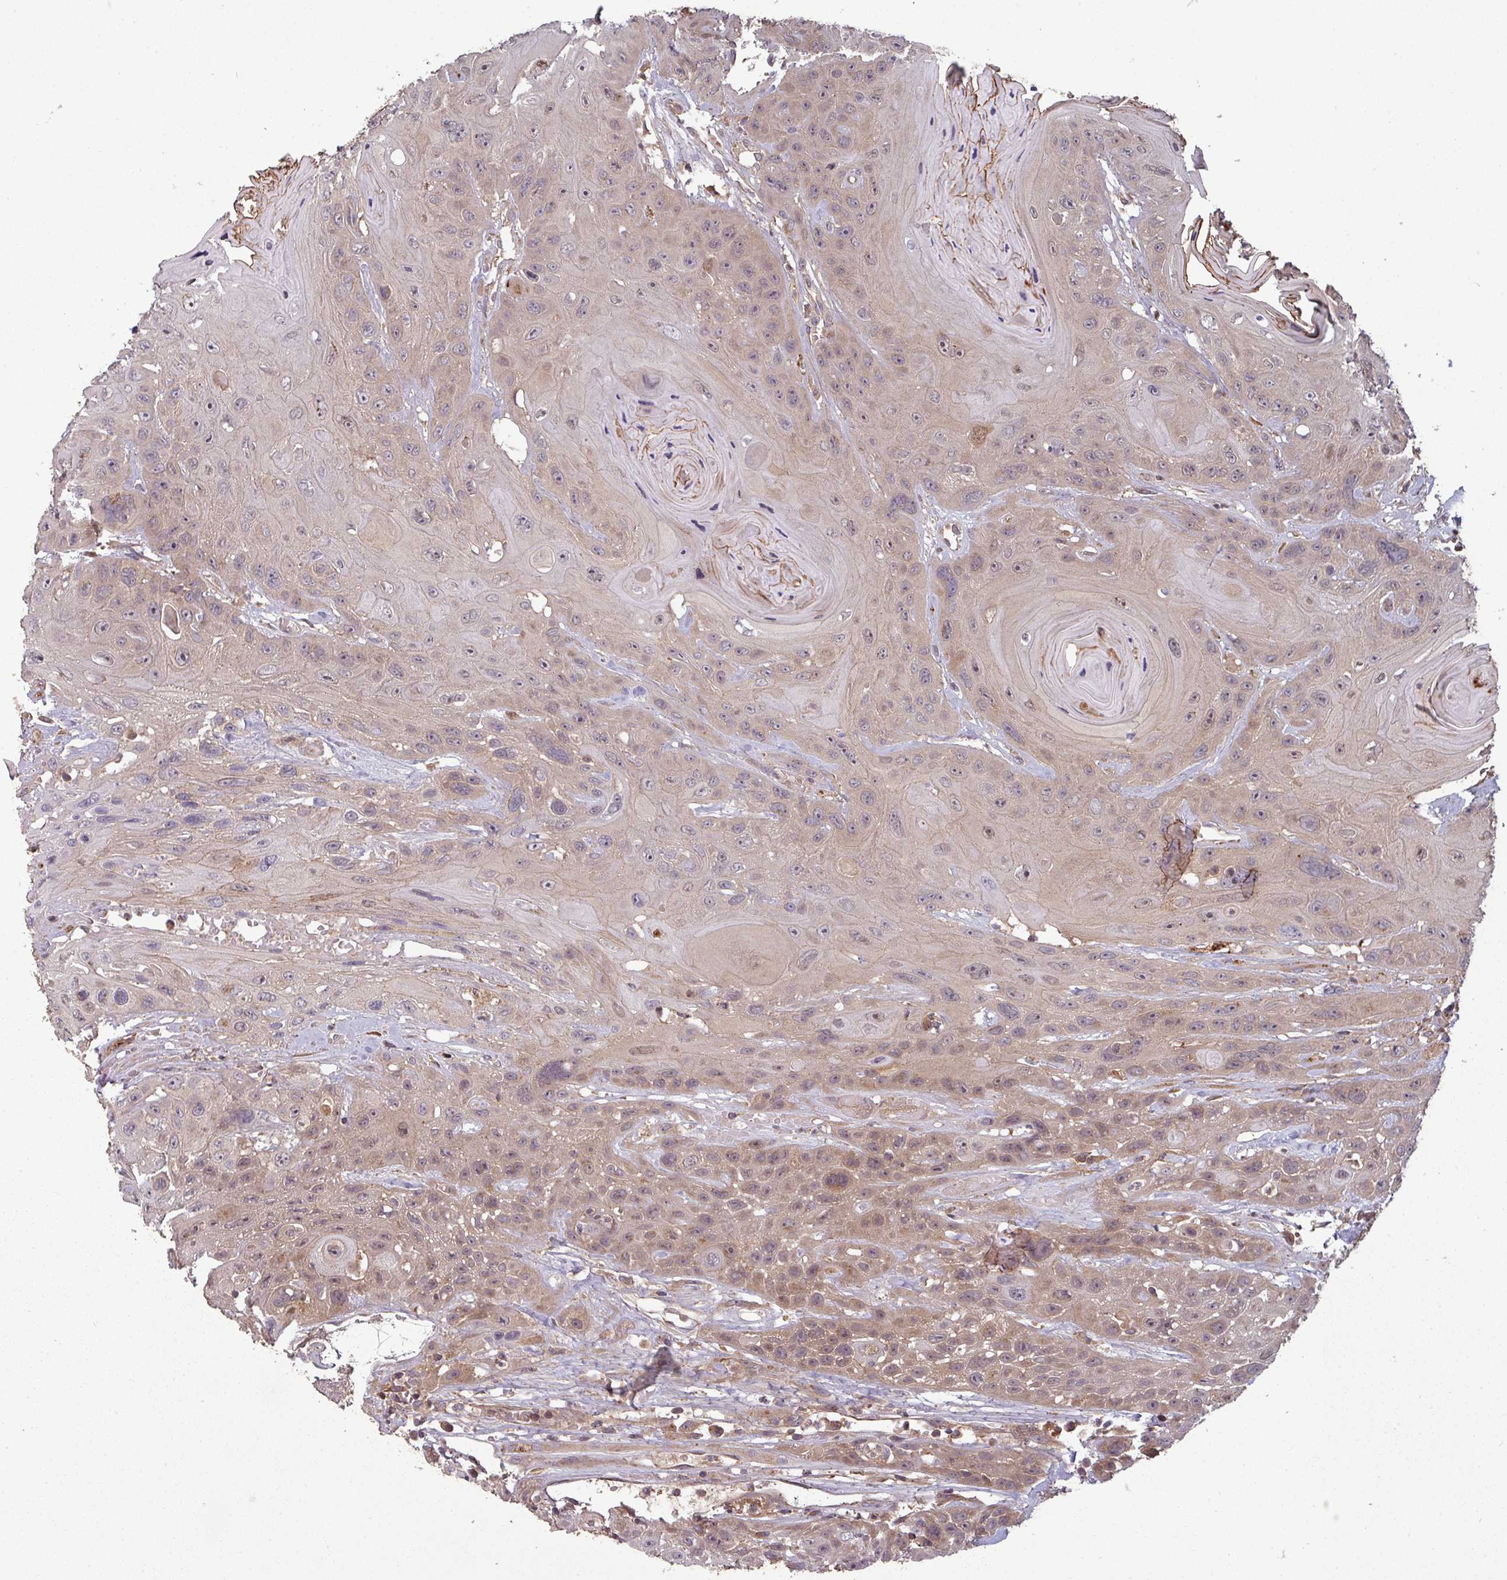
{"staining": {"intensity": "weak", "quantity": "25%-75%", "location": "cytoplasmic/membranous"}, "tissue": "head and neck cancer", "cell_type": "Tumor cells", "image_type": "cancer", "snomed": [{"axis": "morphology", "description": "Squamous cell carcinoma, NOS"}, {"axis": "topography", "description": "Head-Neck"}], "caption": "A micrograph of human squamous cell carcinoma (head and neck) stained for a protein shows weak cytoplasmic/membranous brown staining in tumor cells.", "gene": "GSKIP", "patient": {"sex": "female", "age": 59}}